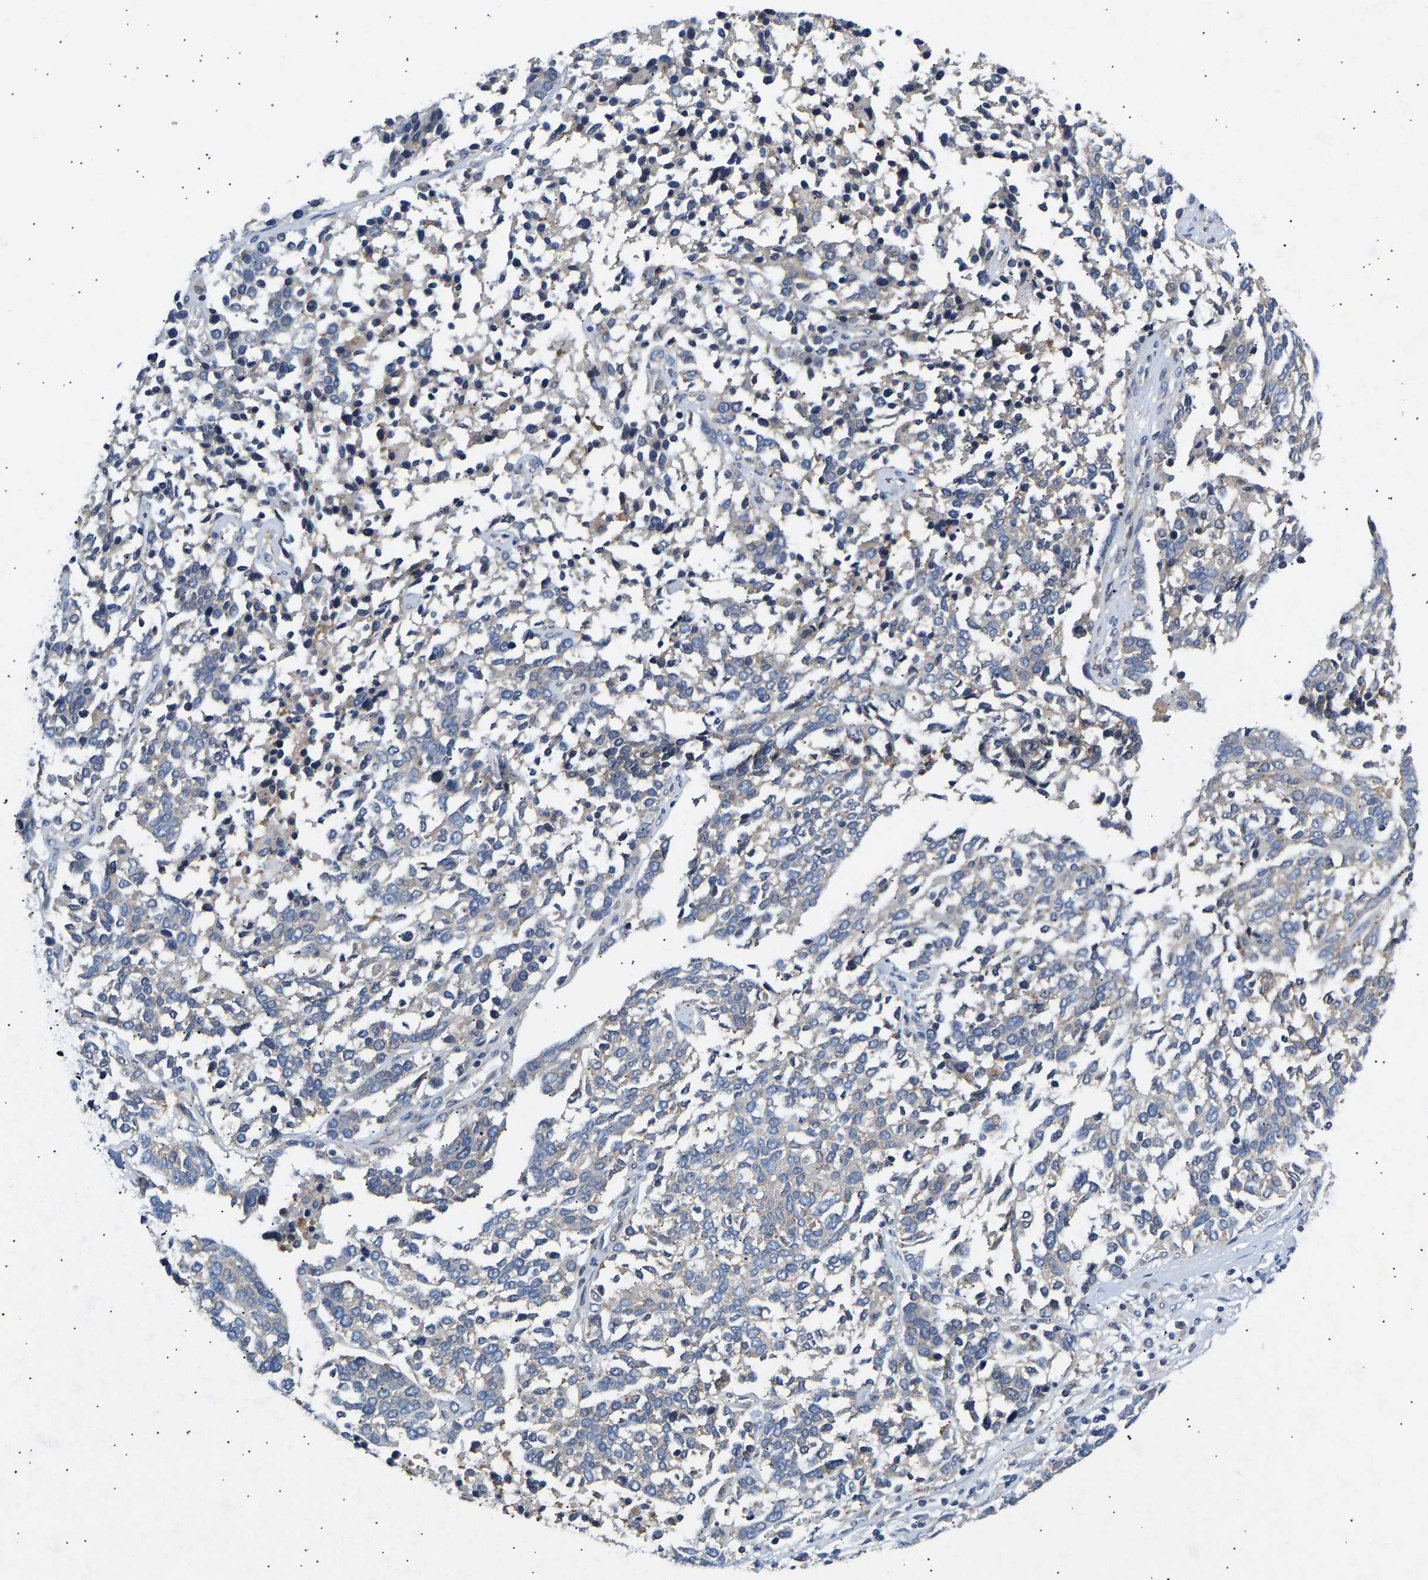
{"staining": {"intensity": "negative", "quantity": "none", "location": "none"}, "tissue": "ovarian cancer", "cell_type": "Tumor cells", "image_type": "cancer", "snomed": [{"axis": "morphology", "description": "Cystadenocarcinoma, serous, NOS"}, {"axis": "topography", "description": "Ovary"}], "caption": "This is an immunohistochemistry (IHC) micrograph of ovarian cancer (serous cystadenocarcinoma). There is no staining in tumor cells.", "gene": "AIMP2", "patient": {"sex": "female", "age": 44}}